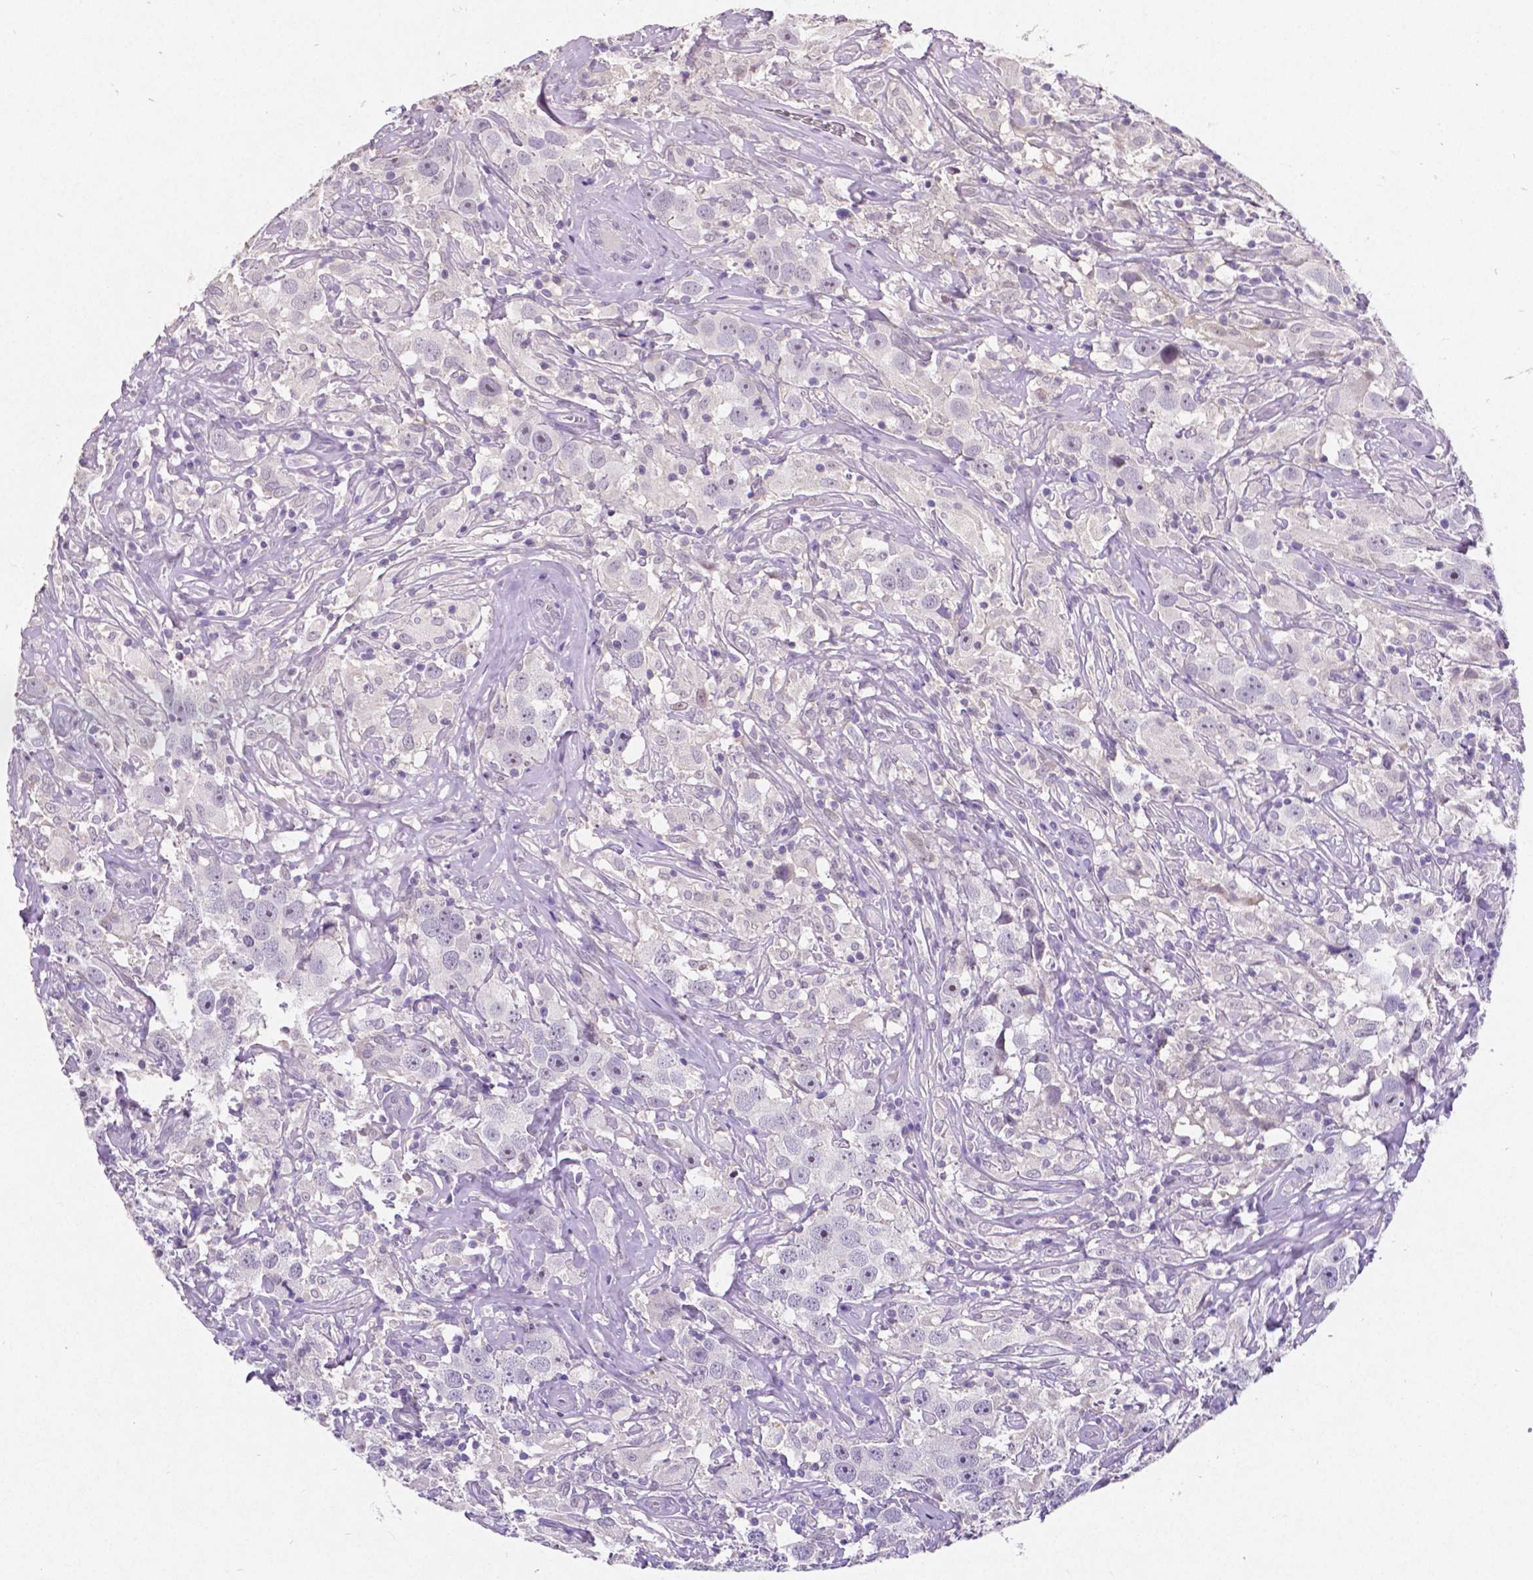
{"staining": {"intensity": "negative", "quantity": "none", "location": "none"}, "tissue": "testis cancer", "cell_type": "Tumor cells", "image_type": "cancer", "snomed": [{"axis": "morphology", "description": "Seminoma, NOS"}, {"axis": "topography", "description": "Testis"}], "caption": "Immunohistochemical staining of seminoma (testis) reveals no significant expression in tumor cells.", "gene": "SATB2", "patient": {"sex": "male", "age": 49}}